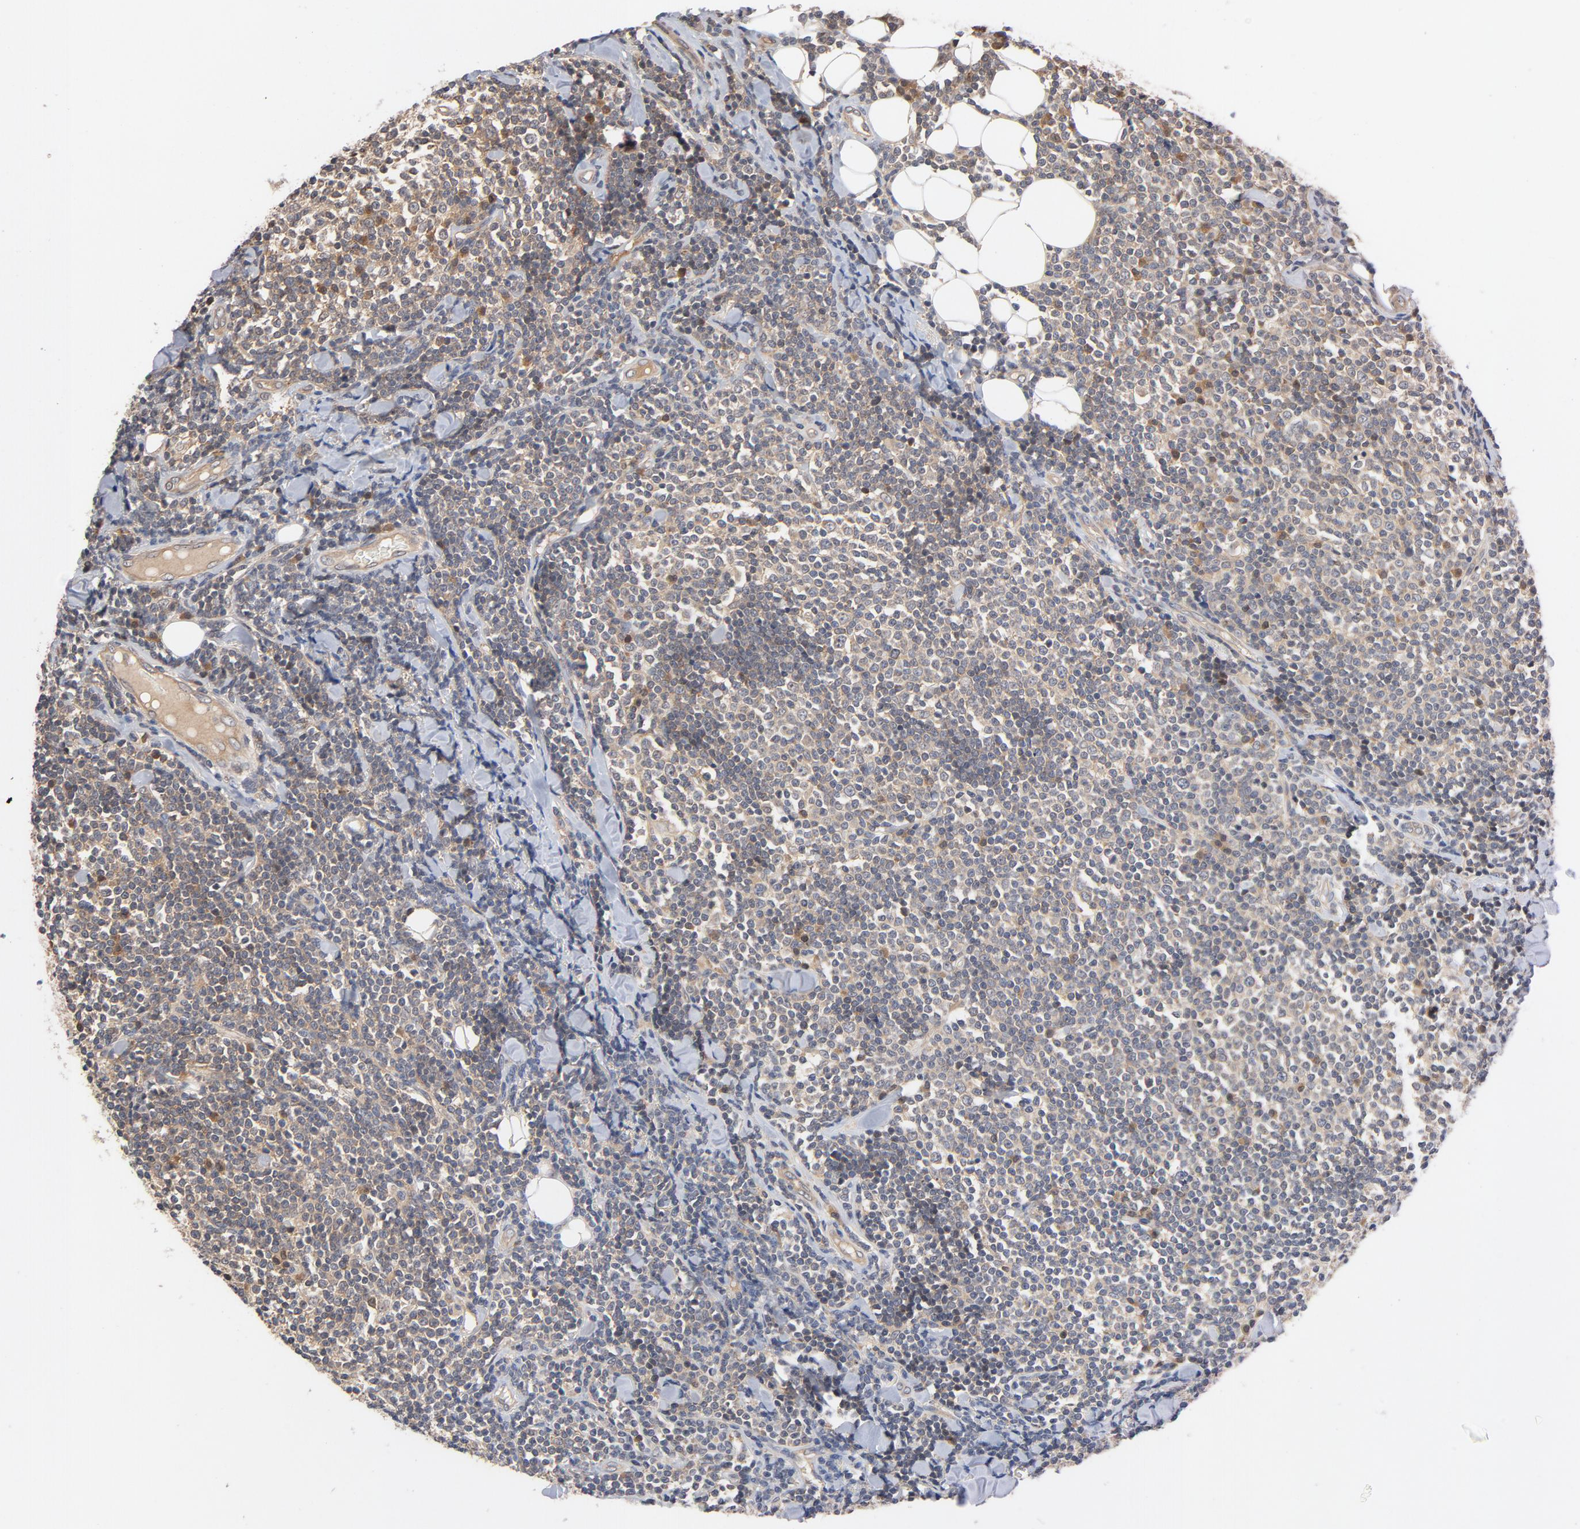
{"staining": {"intensity": "negative", "quantity": "none", "location": "none"}, "tissue": "lymphoma", "cell_type": "Tumor cells", "image_type": "cancer", "snomed": [{"axis": "morphology", "description": "Malignant lymphoma, non-Hodgkin's type, Low grade"}, {"axis": "topography", "description": "Soft tissue"}], "caption": "Tumor cells show no significant protein positivity in lymphoma.", "gene": "PITPNM2", "patient": {"sex": "male", "age": 92}}